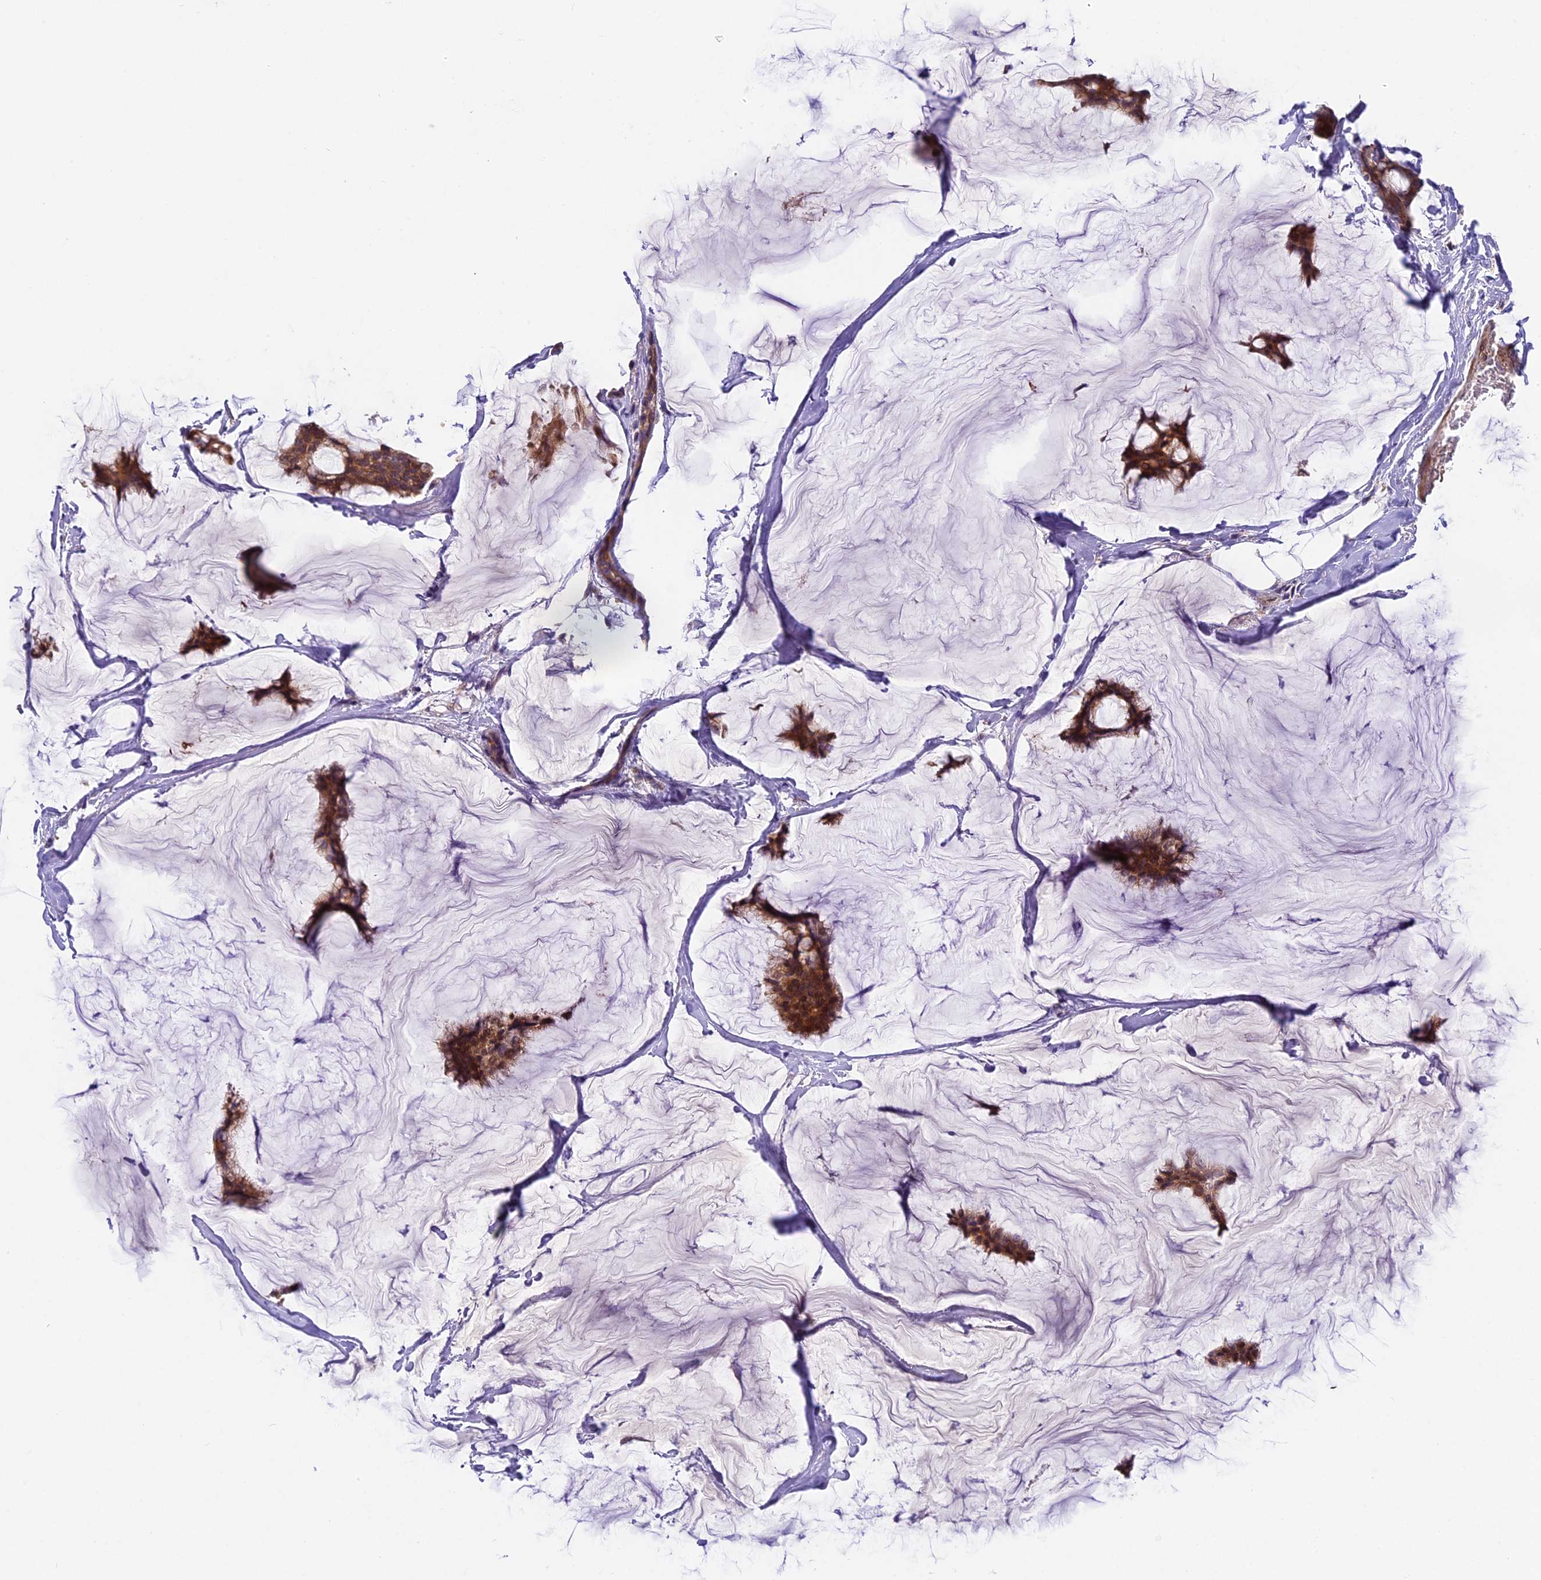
{"staining": {"intensity": "moderate", "quantity": ">75%", "location": "cytoplasmic/membranous"}, "tissue": "breast cancer", "cell_type": "Tumor cells", "image_type": "cancer", "snomed": [{"axis": "morphology", "description": "Duct carcinoma"}, {"axis": "topography", "description": "Breast"}], "caption": "Infiltrating ductal carcinoma (breast) stained for a protein (brown) displays moderate cytoplasmic/membranous positive positivity in approximately >75% of tumor cells.", "gene": "FAM98C", "patient": {"sex": "female", "age": 93}}